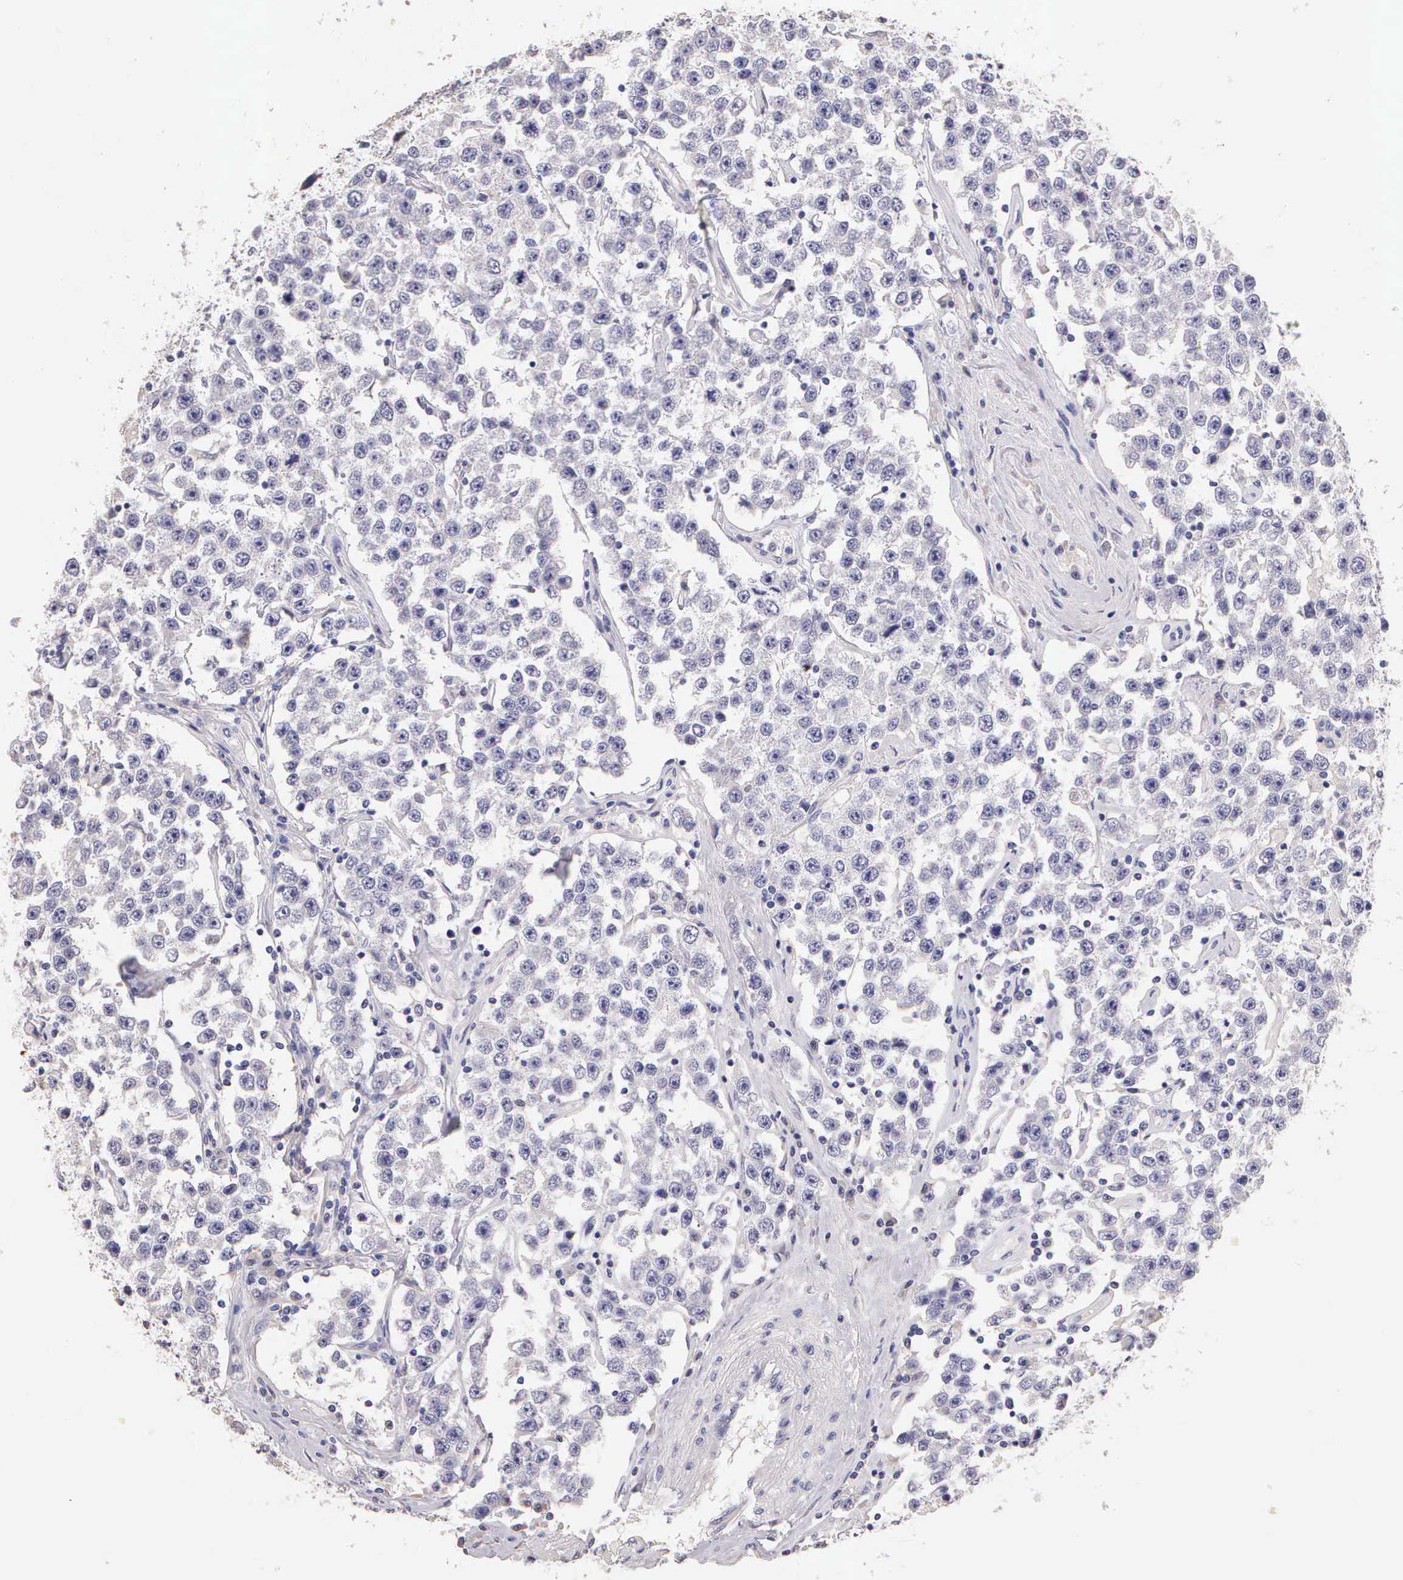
{"staining": {"intensity": "negative", "quantity": "none", "location": "none"}, "tissue": "testis cancer", "cell_type": "Tumor cells", "image_type": "cancer", "snomed": [{"axis": "morphology", "description": "Seminoma, NOS"}, {"axis": "topography", "description": "Testis"}], "caption": "DAB immunohistochemical staining of human testis seminoma shows no significant expression in tumor cells.", "gene": "ESR1", "patient": {"sex": "male", "age": 52}}